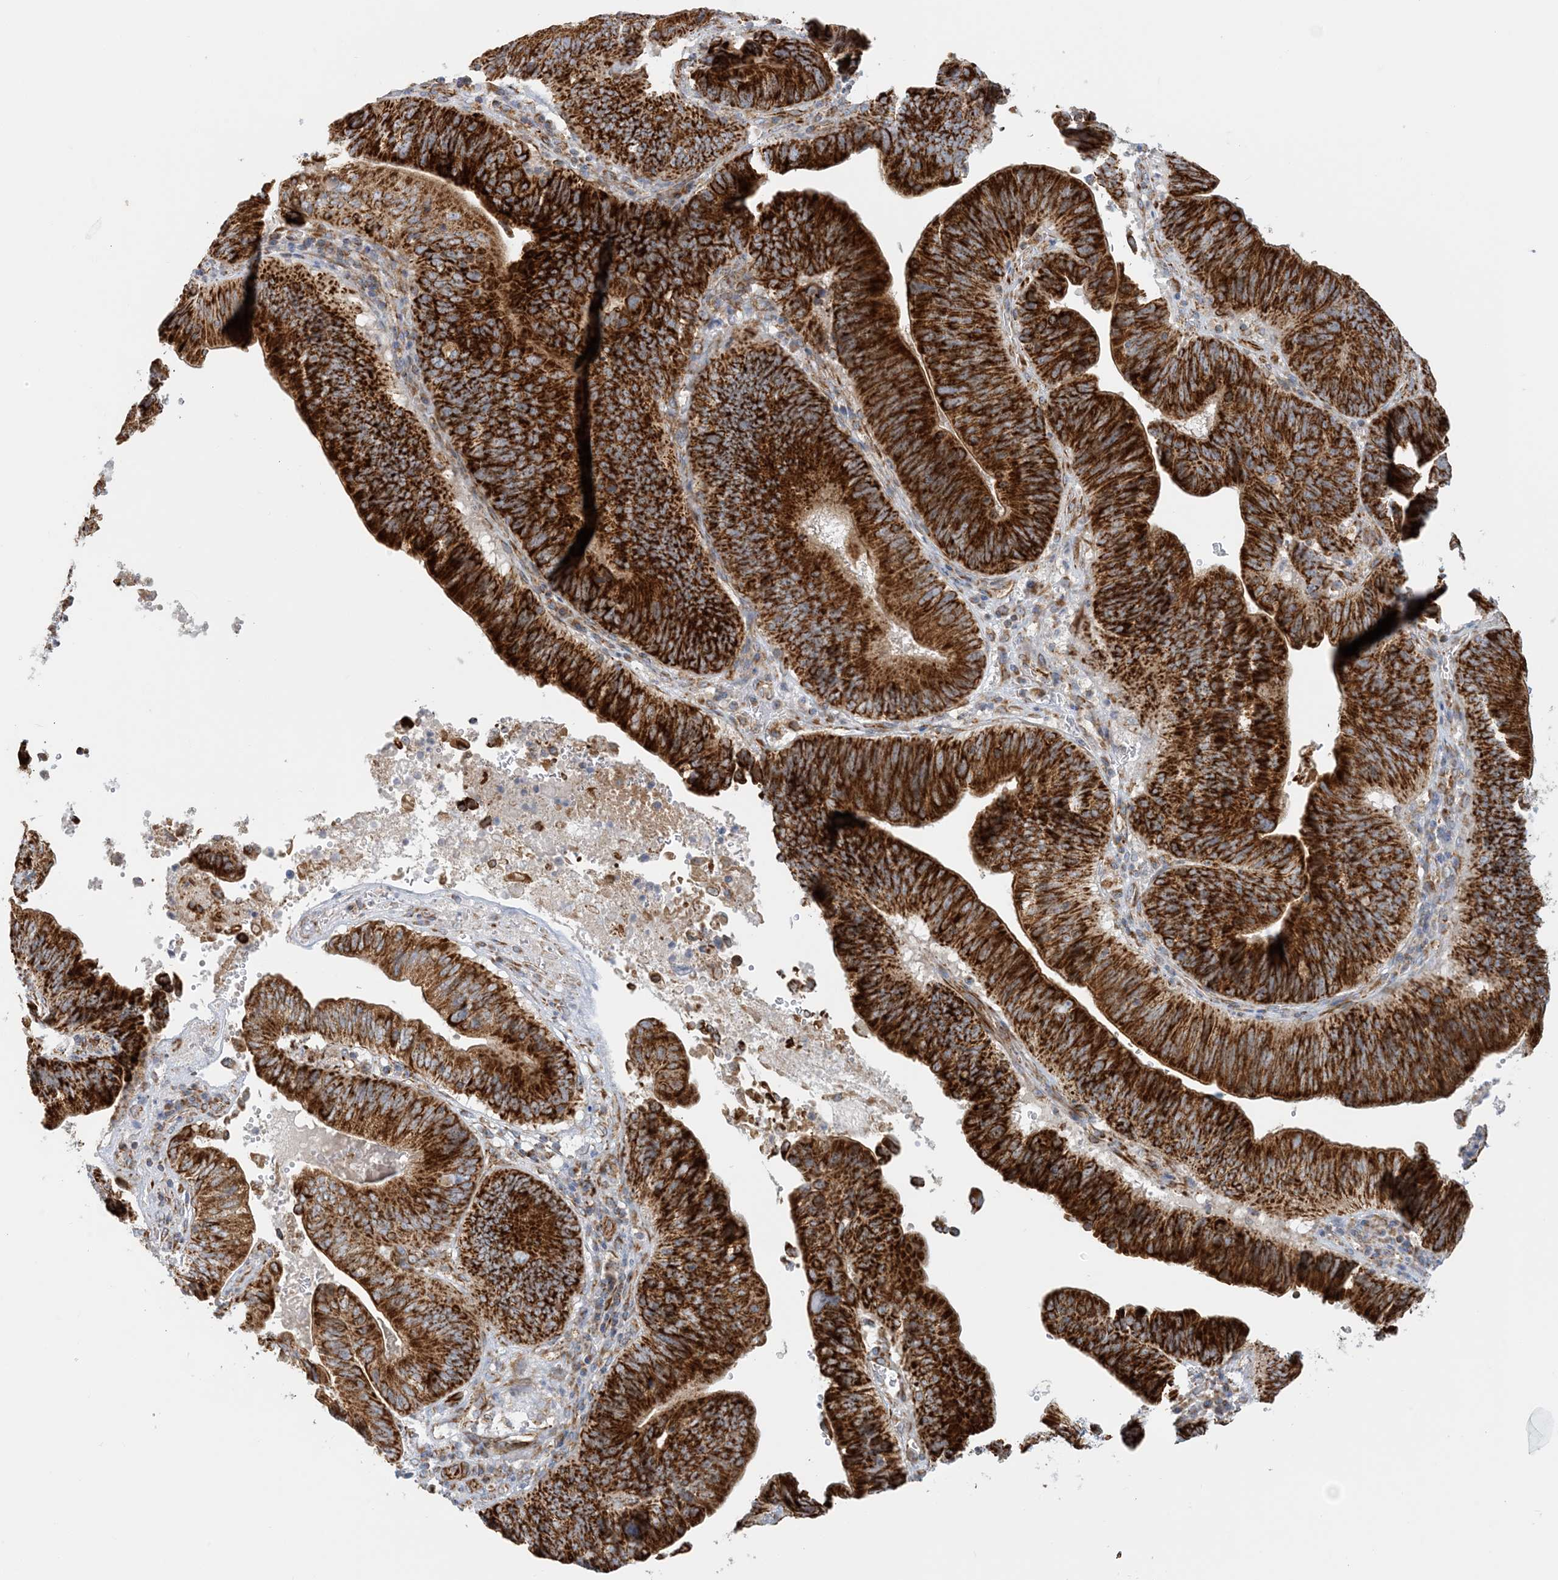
{"staining": {"intensity": "strong", "quantity": ">75%", "location": "cytoplasmic/membranous"}, "tissue": "pancreatic cancer", "cell_type": "Tumor cells", "image_type": "cancer", "snomed": [{"axis": "morphology", "description": "Adenocarcinoma, NOS"}, {"axis": "topography", "description": "Pancreas"}], "caption": "Pancreatic cancer (adenocarcinoma) tissue reveals strong cytoplasmic/membranous expression in approximately >75% of tumor cells", "gene": "COA3", "patient": {"sex": "male", "age": 63}}